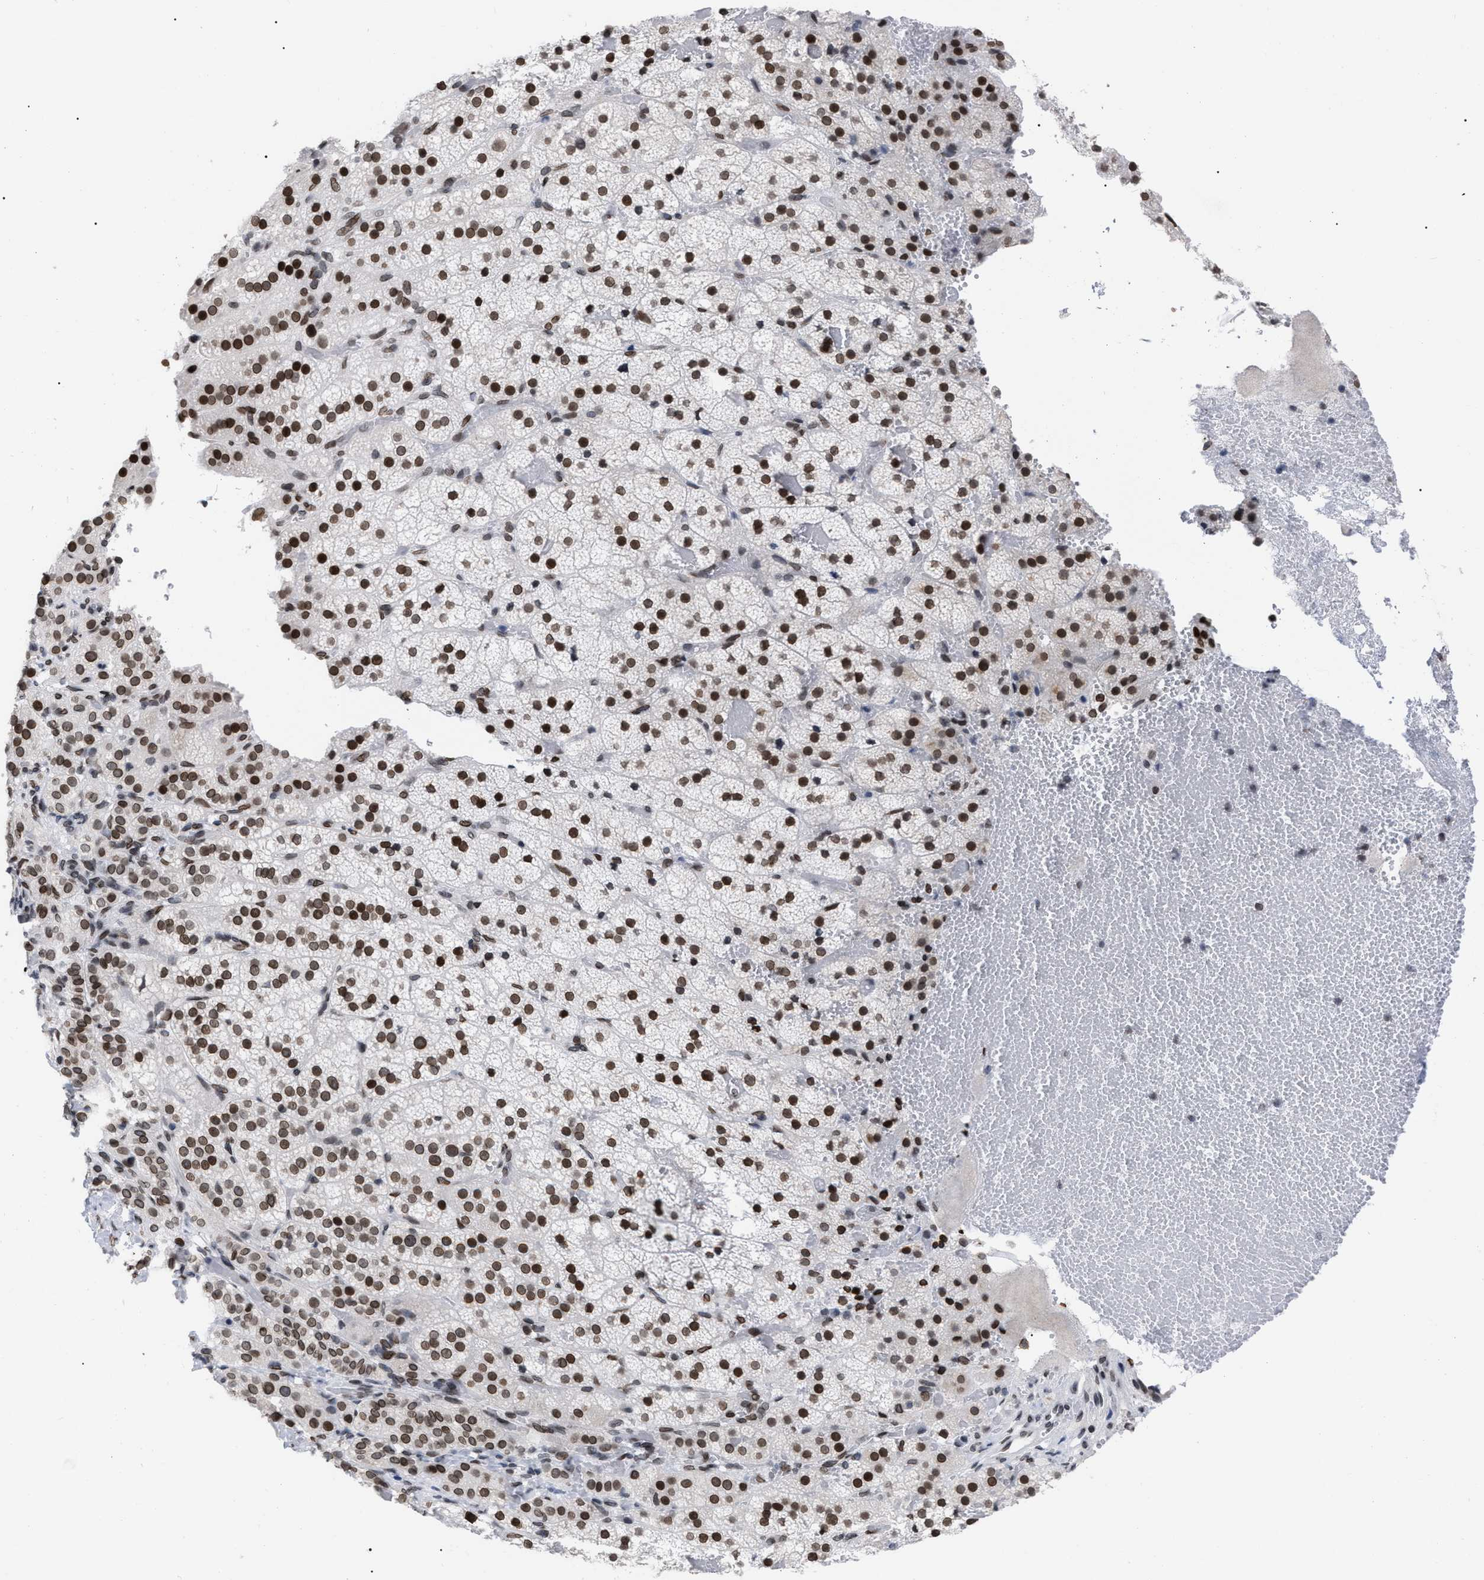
{"staining": {"intensity": "strong", "quantity": ">75%", "location": "cytoplasmic/membranous,nuclear"}, "tissue": "adrenal gland", "cell_type": "Glandular cells", "image_type": "normal", "snomed": [{"axis": "morphology", "description": "Normal tissue, NOS"}, {"axis": "topography", "description": "Adrenal gland"}], "caption": "Immunohistochemistry (DAB (3,3'-diaminobenzidine)) staining of normal adrenal gland demonstrates strong cytoplasmic/membranous,nuclear protein staining in approximately >75% of glandular cells.", "gene": "TPR", "patient": {"sex": "female", "age": 59}}